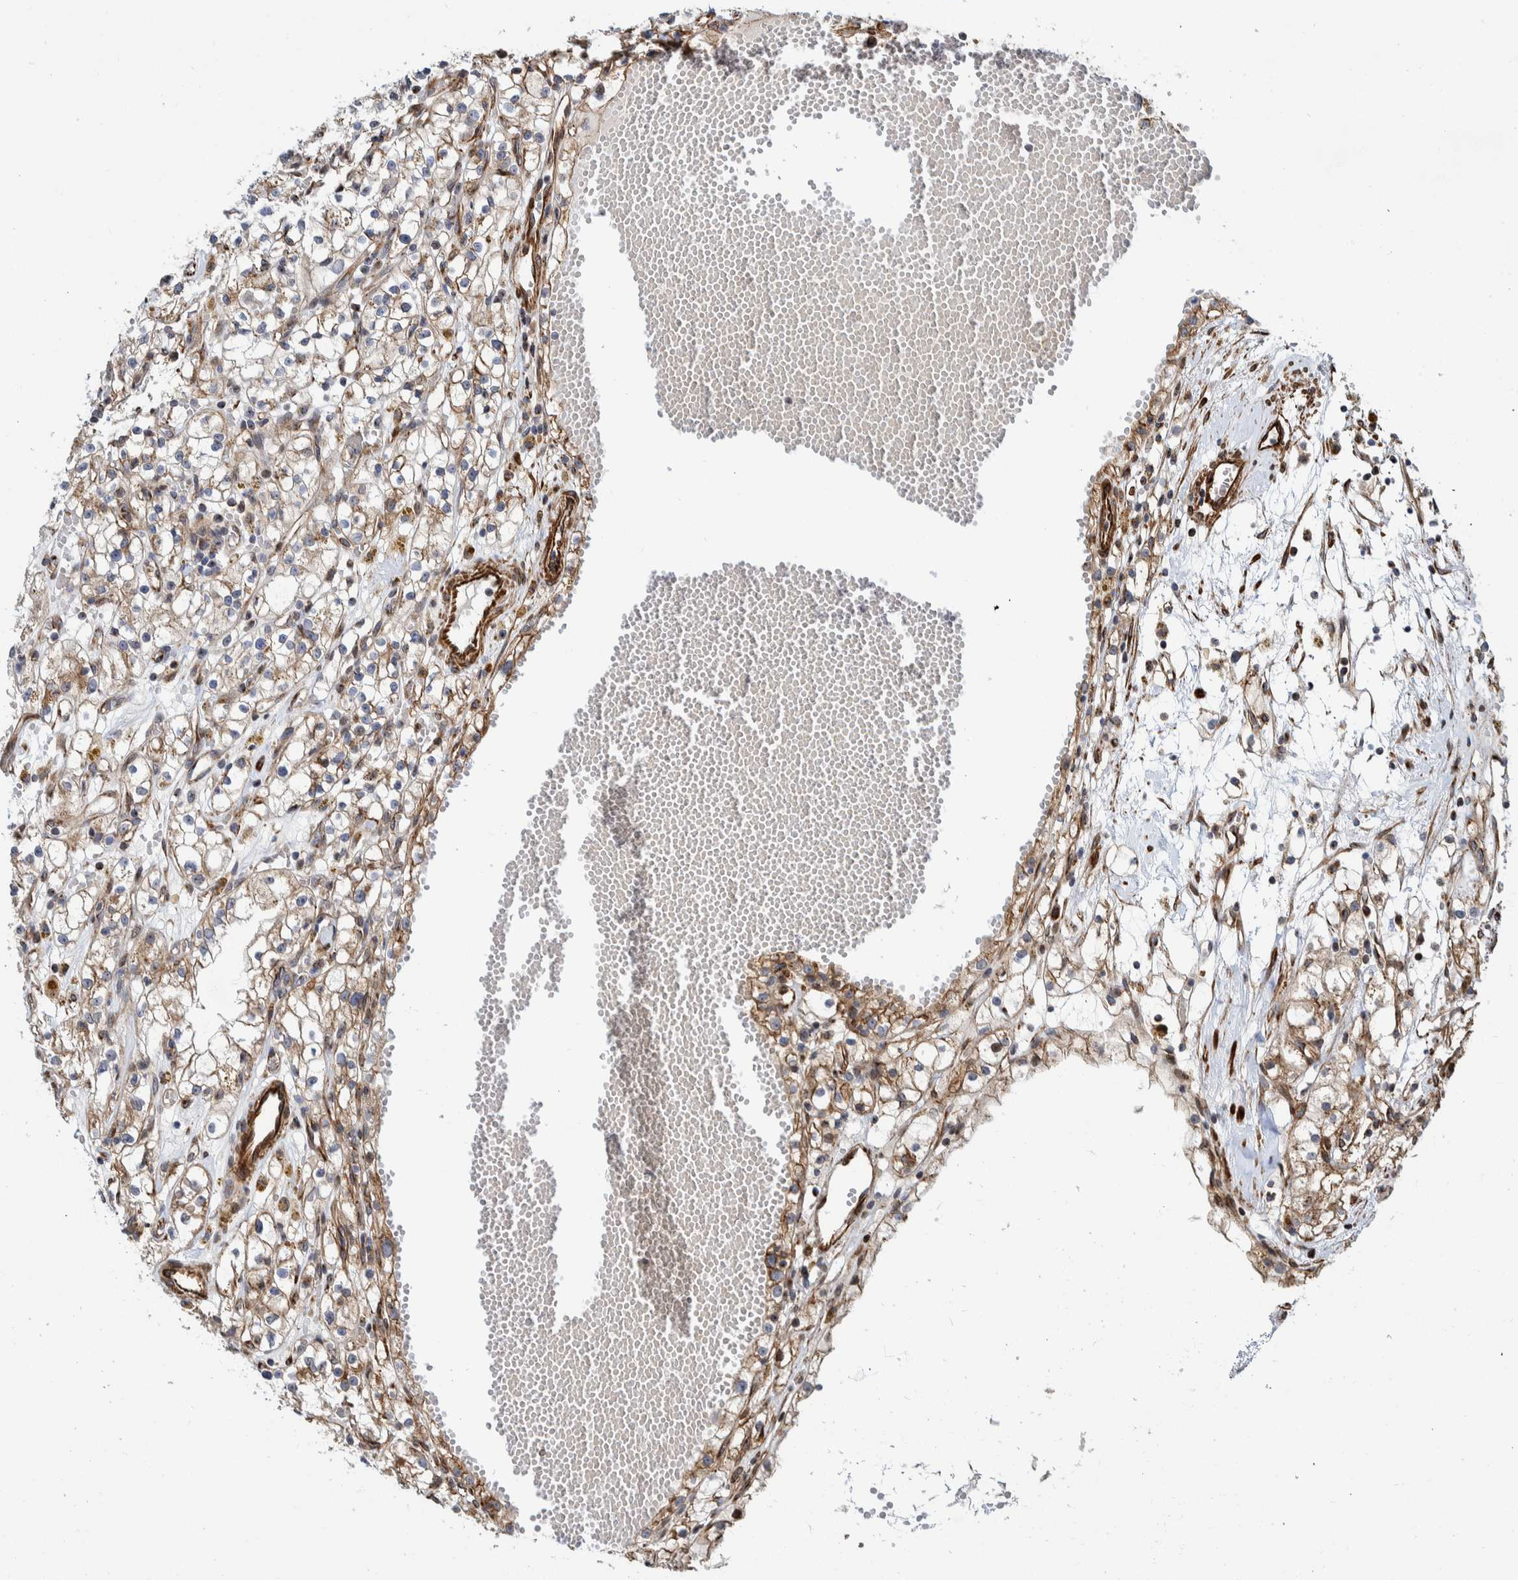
{"staining": {"intensity": "moderate", "quantity": "25%-75%", "location": "cytoplasmic/membranous"}, "tissue": "renal cancer", "cell_type": "Tumor cells", "image_type": "cancer", "snomed": [{"axis": "morphology", "description": "Adenocarcinoma, NOS"}, {"axis": "topography", "description": "Kidney"}], "caption": "Moderate cytoplasmic/membranous protein staining is appreciated in approximately 25%-75% of tumor cells in adenocarcinoma (renal).", "gene": "CCDC57", "patient": {"sex": "male", "age": 56}}